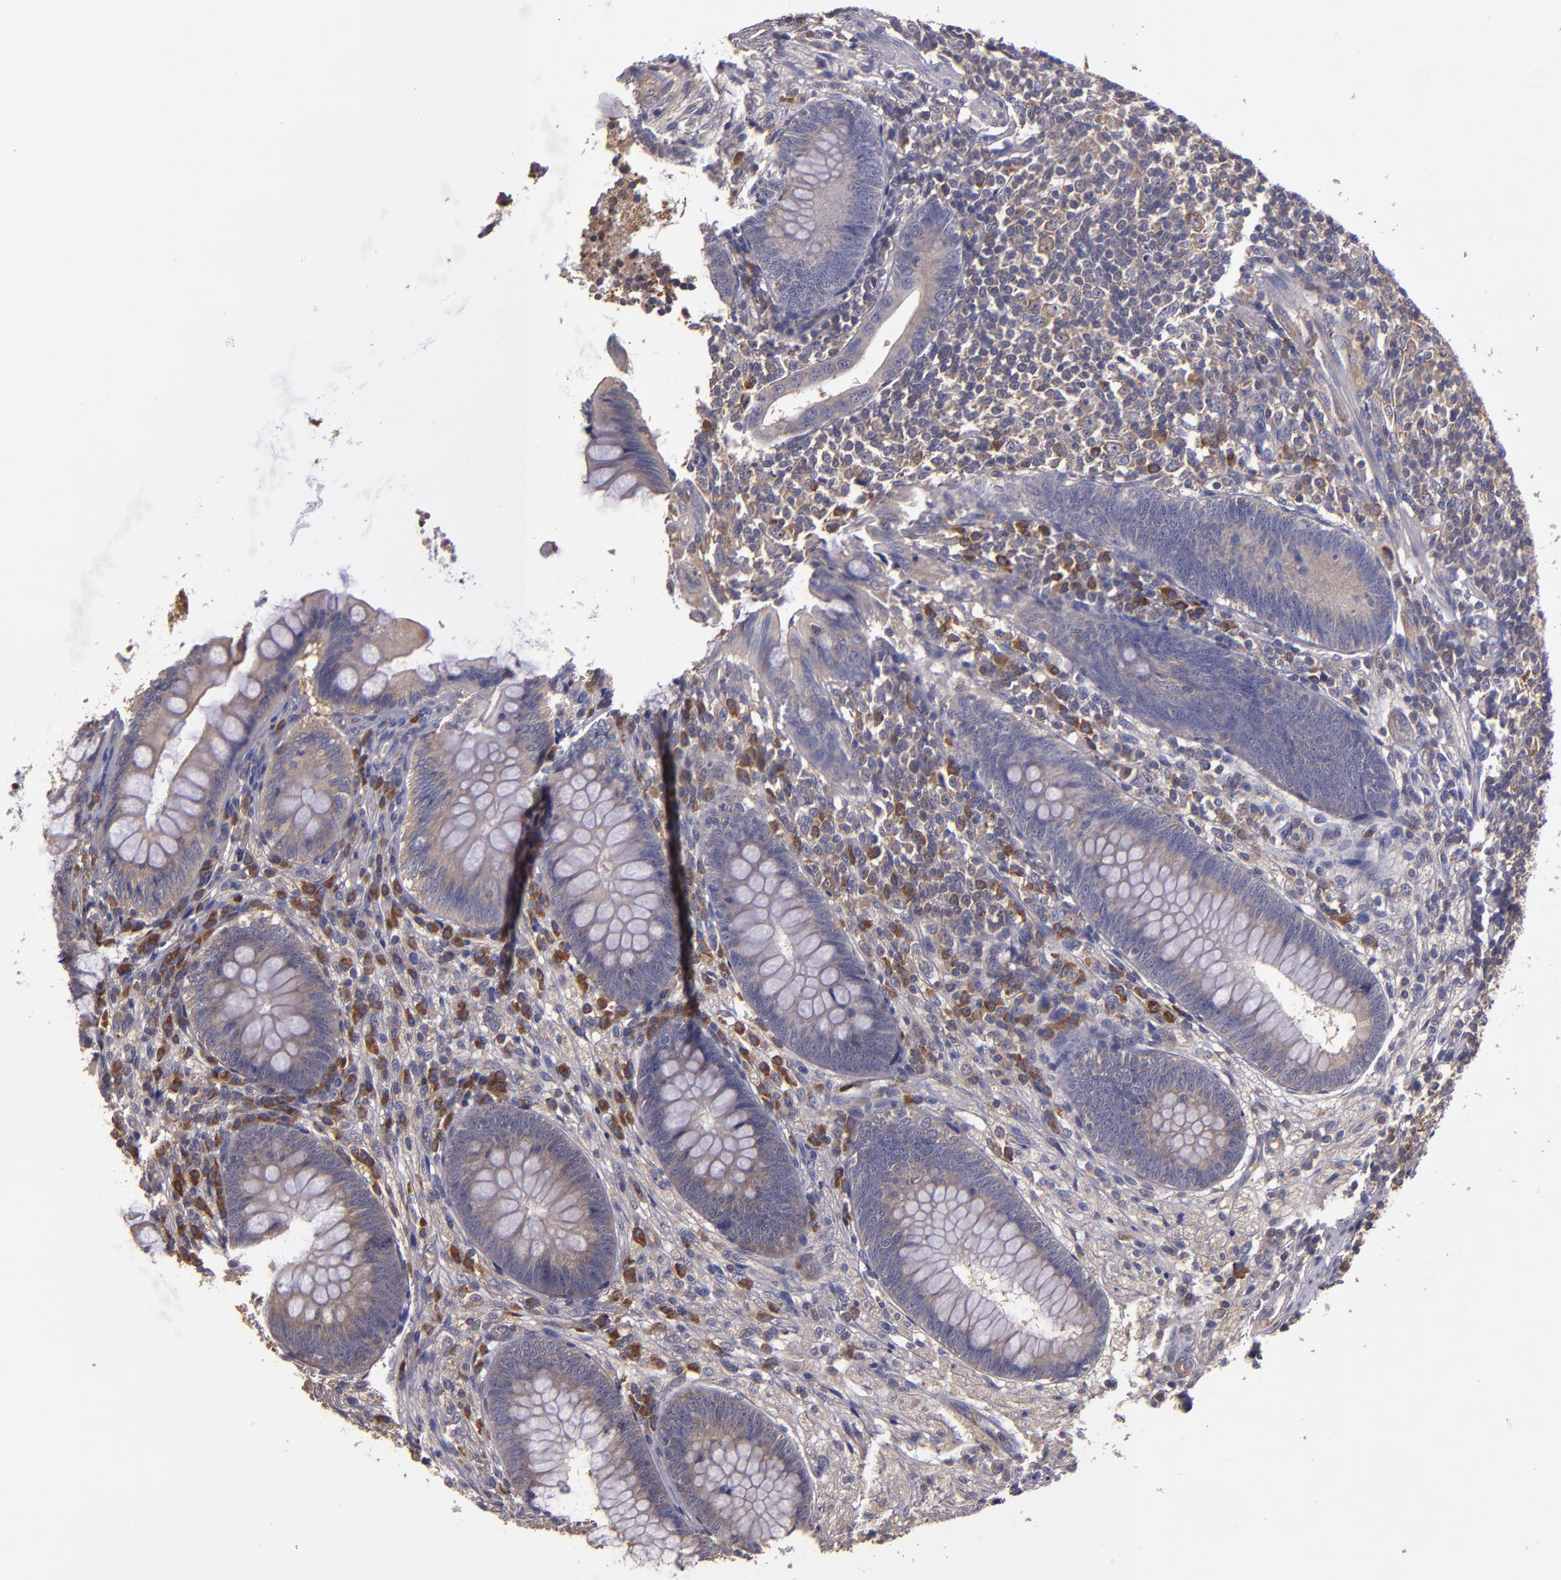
{"staining": {"intensity": "weak", "quantity": ">75%", "location": "cytoplasmic/membranous"}, "tissue": "appendix", "cell_type": "Glandular cells", "image_type": "normal", "snomed": [{"axis": "morphology", "description": "Normal tissue, NOS"}, {"axis": "topography", "description": "Appendix"}], "caption": "Immunohistochemical staining of benign appendix demonstrates weak cytoplasmic/membranous protein expression in about >75% of glandular cells.", "gene": "CARS1", "patient": {"sex": "female", "age": 66}}